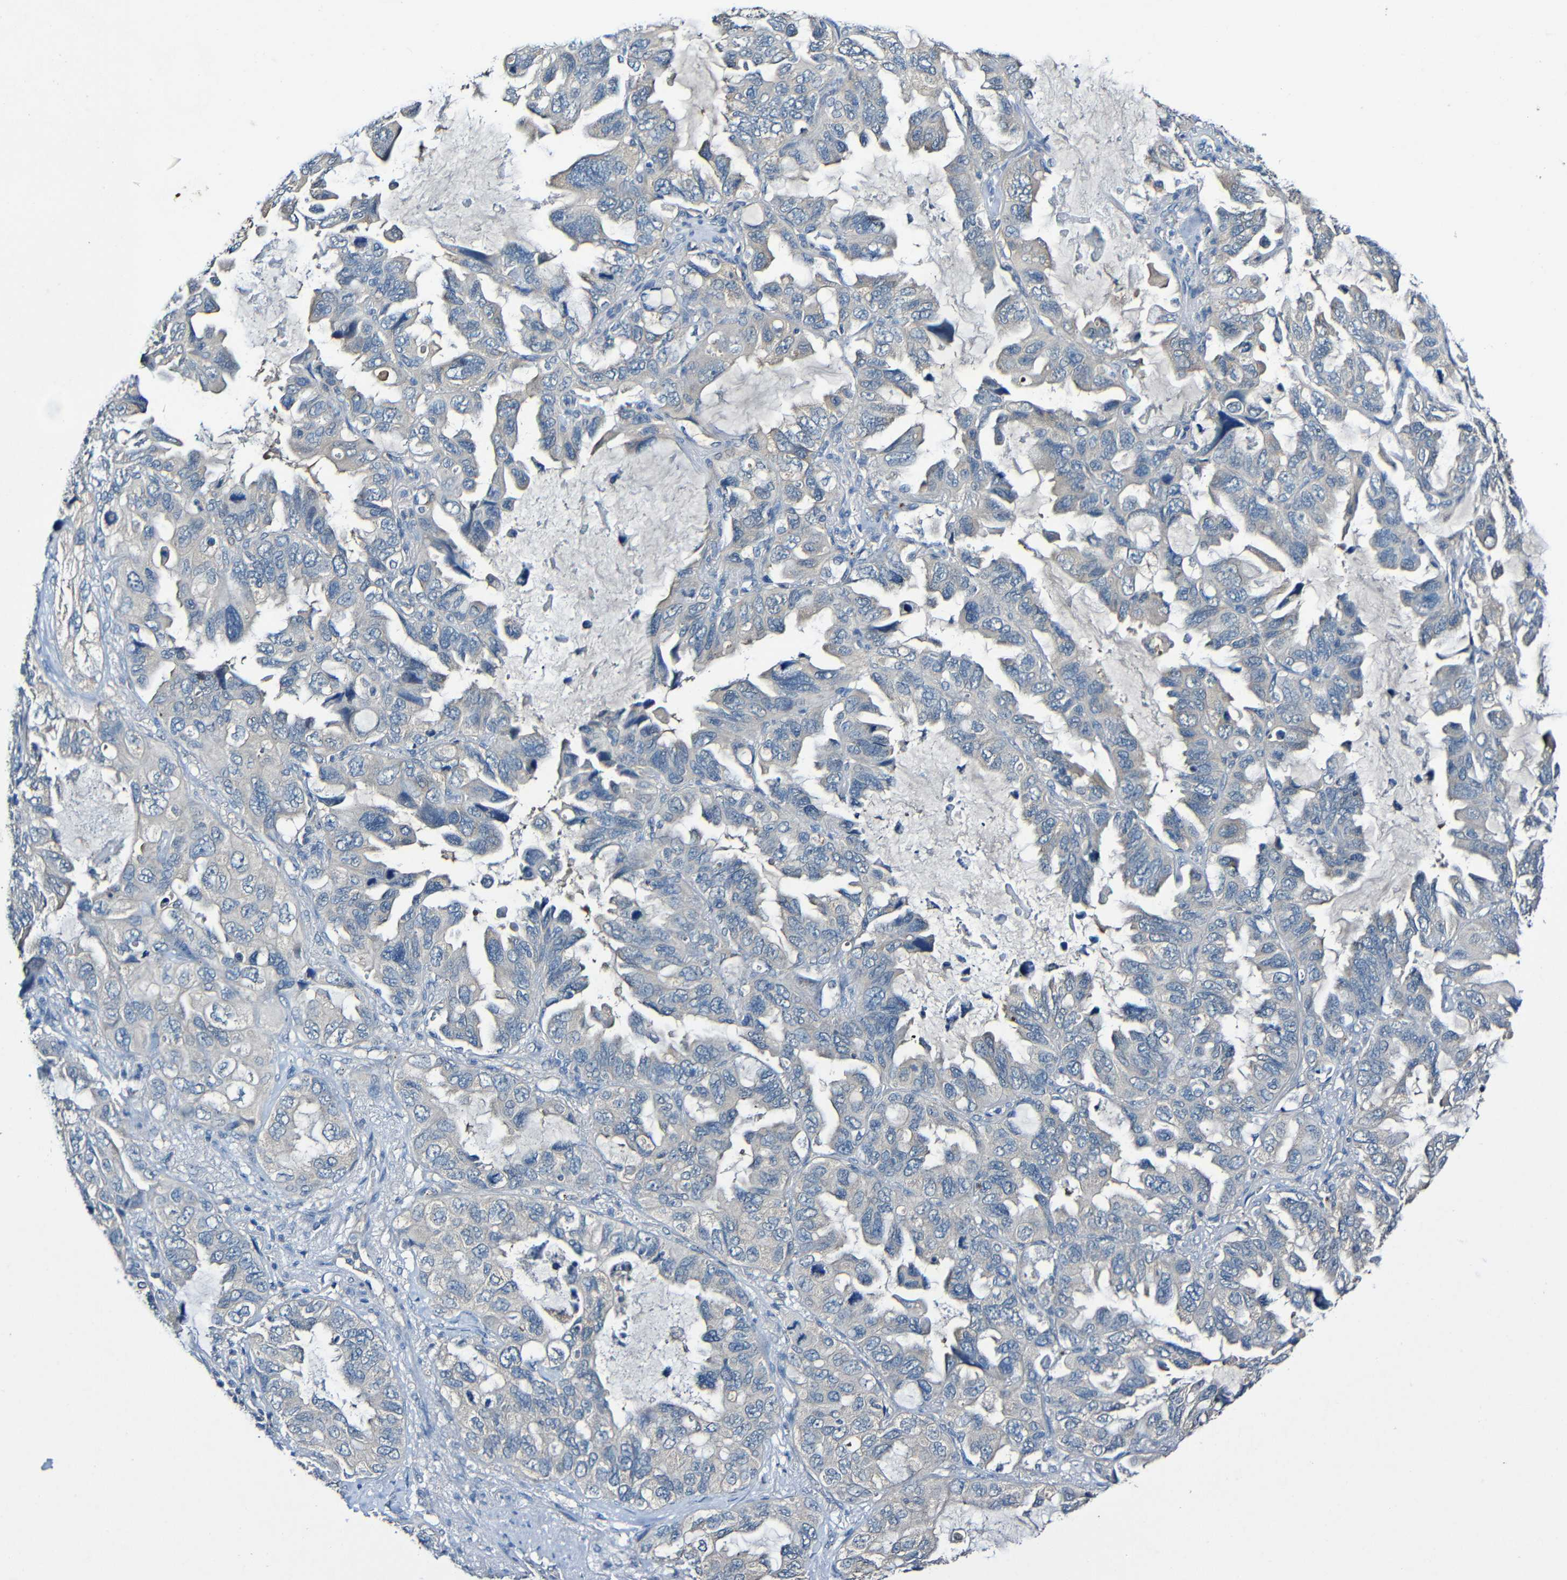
{"staining": {"intensity": "negative", "quantity": "none", "location": "none"}, "tissue": "lung cancer", "cell_type": "Tumor cells", "image_type": "cancer", "snomed": [{"axis": "morphology", "description": "Squamous cell carcinoma, NOS"}, {"axis": "topography", "description": "Lung"}], "caption": "The photomicrograph displays no significant expression in tumor cells of squamous cell carcinoma (lung).", "gene": "LRRC70", "patient": {"sex": "female", "age": 73}}